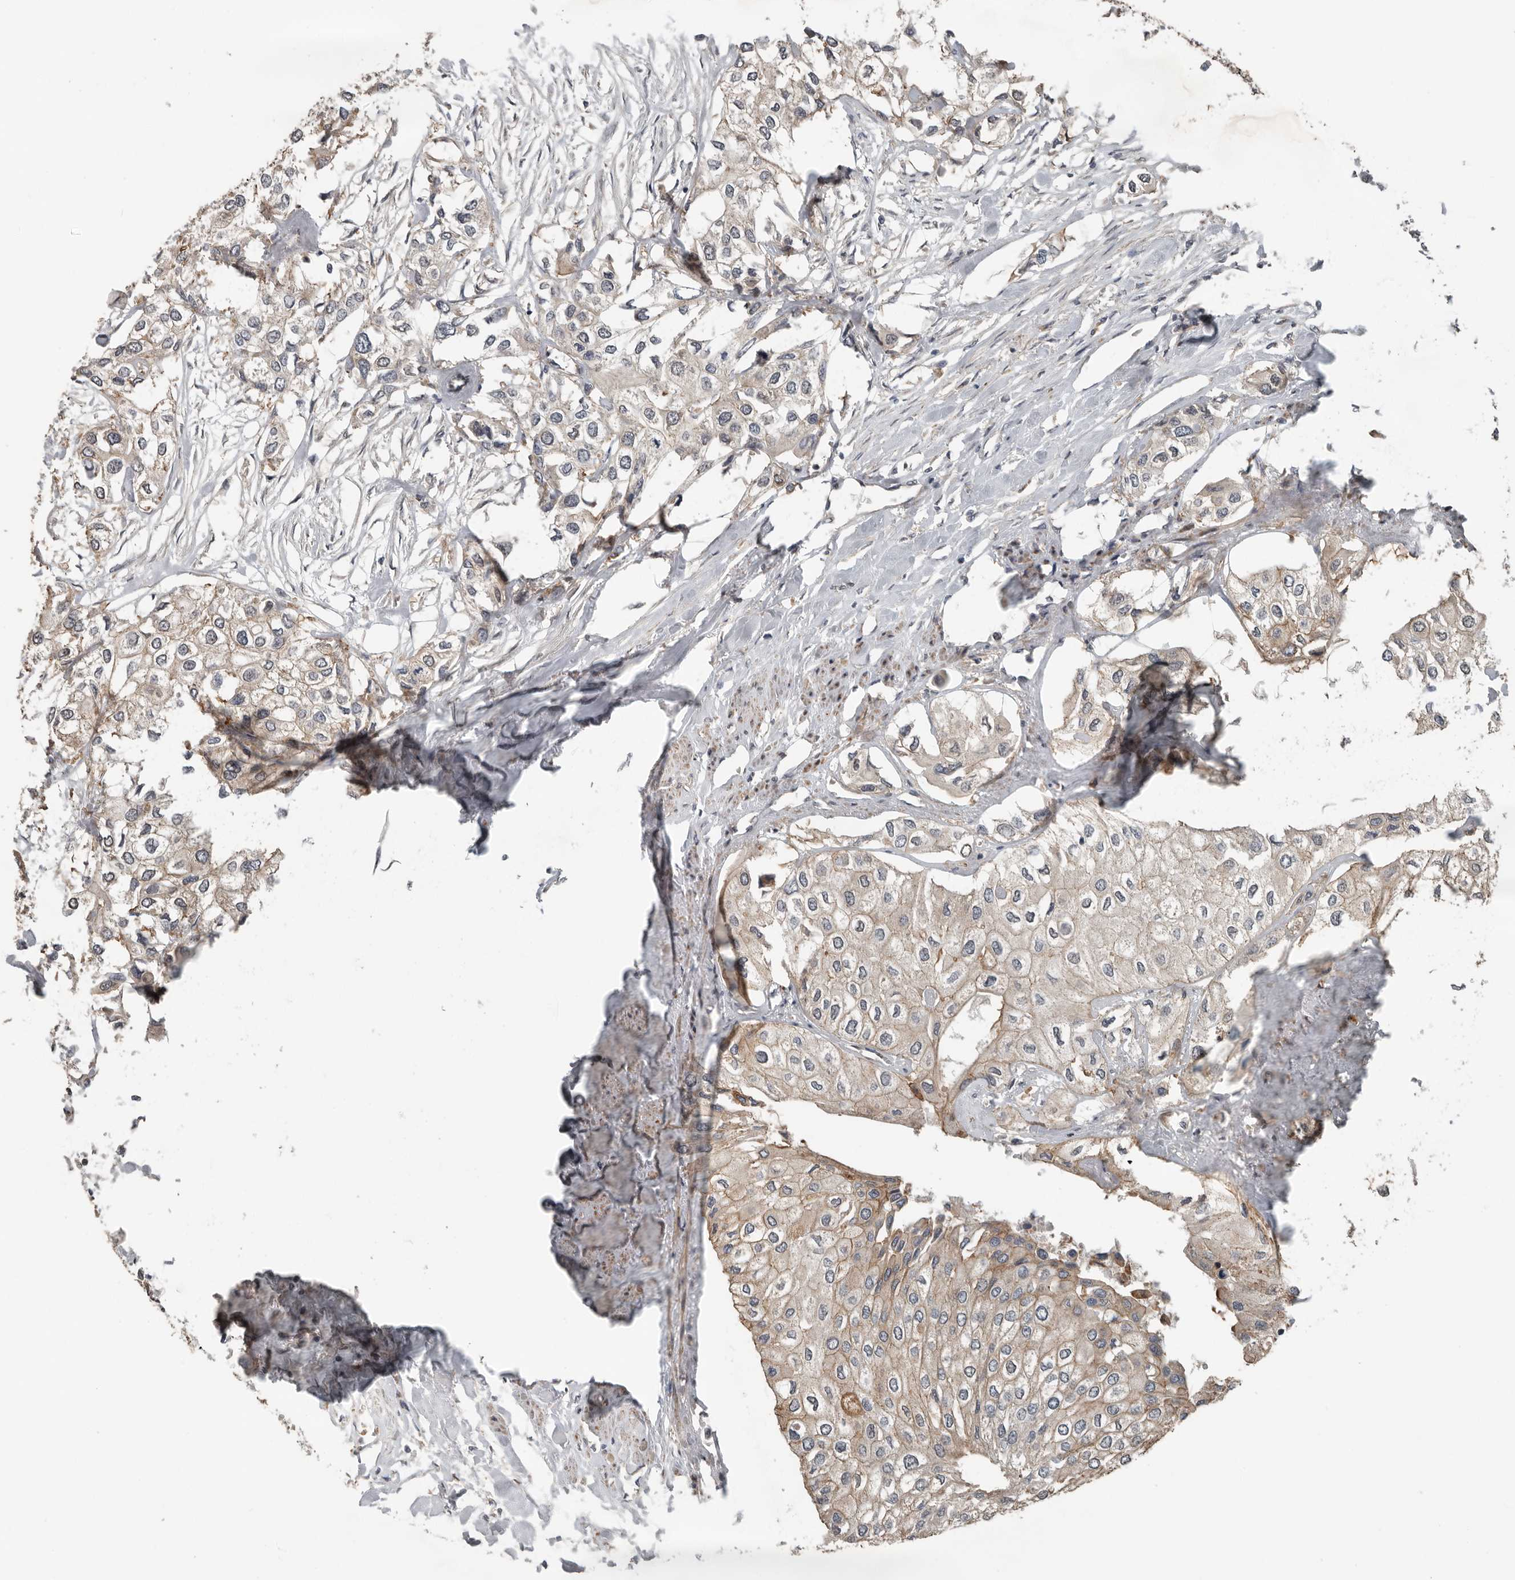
{"staining": {"intensity": "weak", "quantity": ">75%", "location": "cytoplasmic/membranous"}, "tissue": "urothelial cancer", "cell_type": "Tumor cells", "image_type": "cancer", "snomed": [{"axis": "morphology", "description": "Urothelial carcinoma, High grade"}, {"axis": "topography", "description": "Urinary bladder"}], "caption": "Immunohistochemical staining of urothelial cancer reveals weak cytoplasmic/membranous protein staining in approximately >75% of tumor cells. The protein is stained brown, and the nuclei are stained in blue (DAB IHC with brightfield microscopy, high magnification).", "gene": "YOD1", "patient": {"sex": "male", "age": 64}}